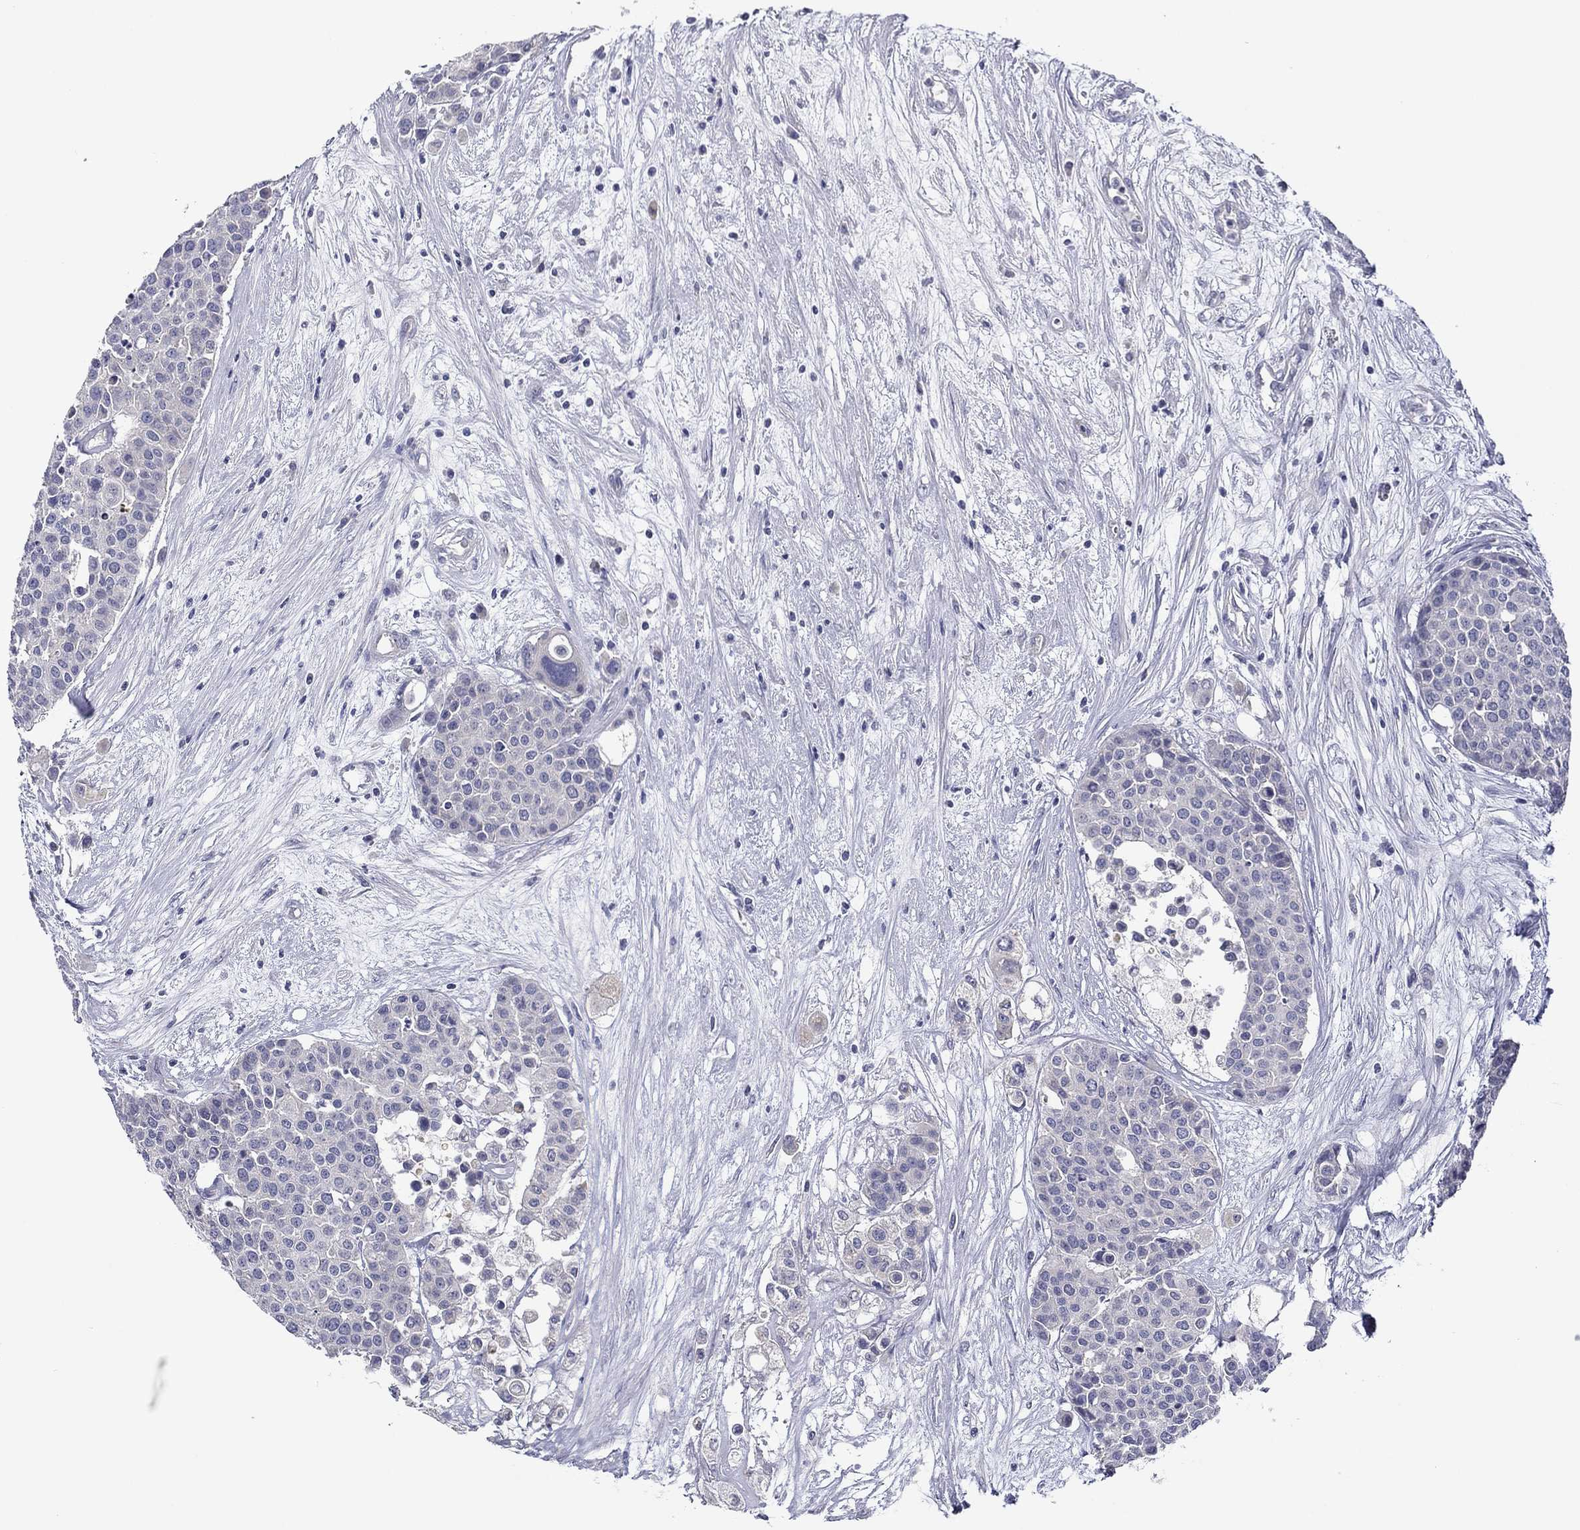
{"staining": {"intensity": "negative", "quantity": "none", "location": "none"}, "tissue": "carcinoid", "cell_type": "Tumor cells", "image_type": "cancer", "snomed": [{"axis": "morphology", "description": "Carcinoid, malignant, NOS"}, {"axis": "topography", "description": "Colon"}], "caption": "This is an immunohistochemistry (IHC) image of human malignant carcinoid. There is no expression in tumor cells.", "gene": "SPATA7", "patient": {"sex": "male", "age": 81}}